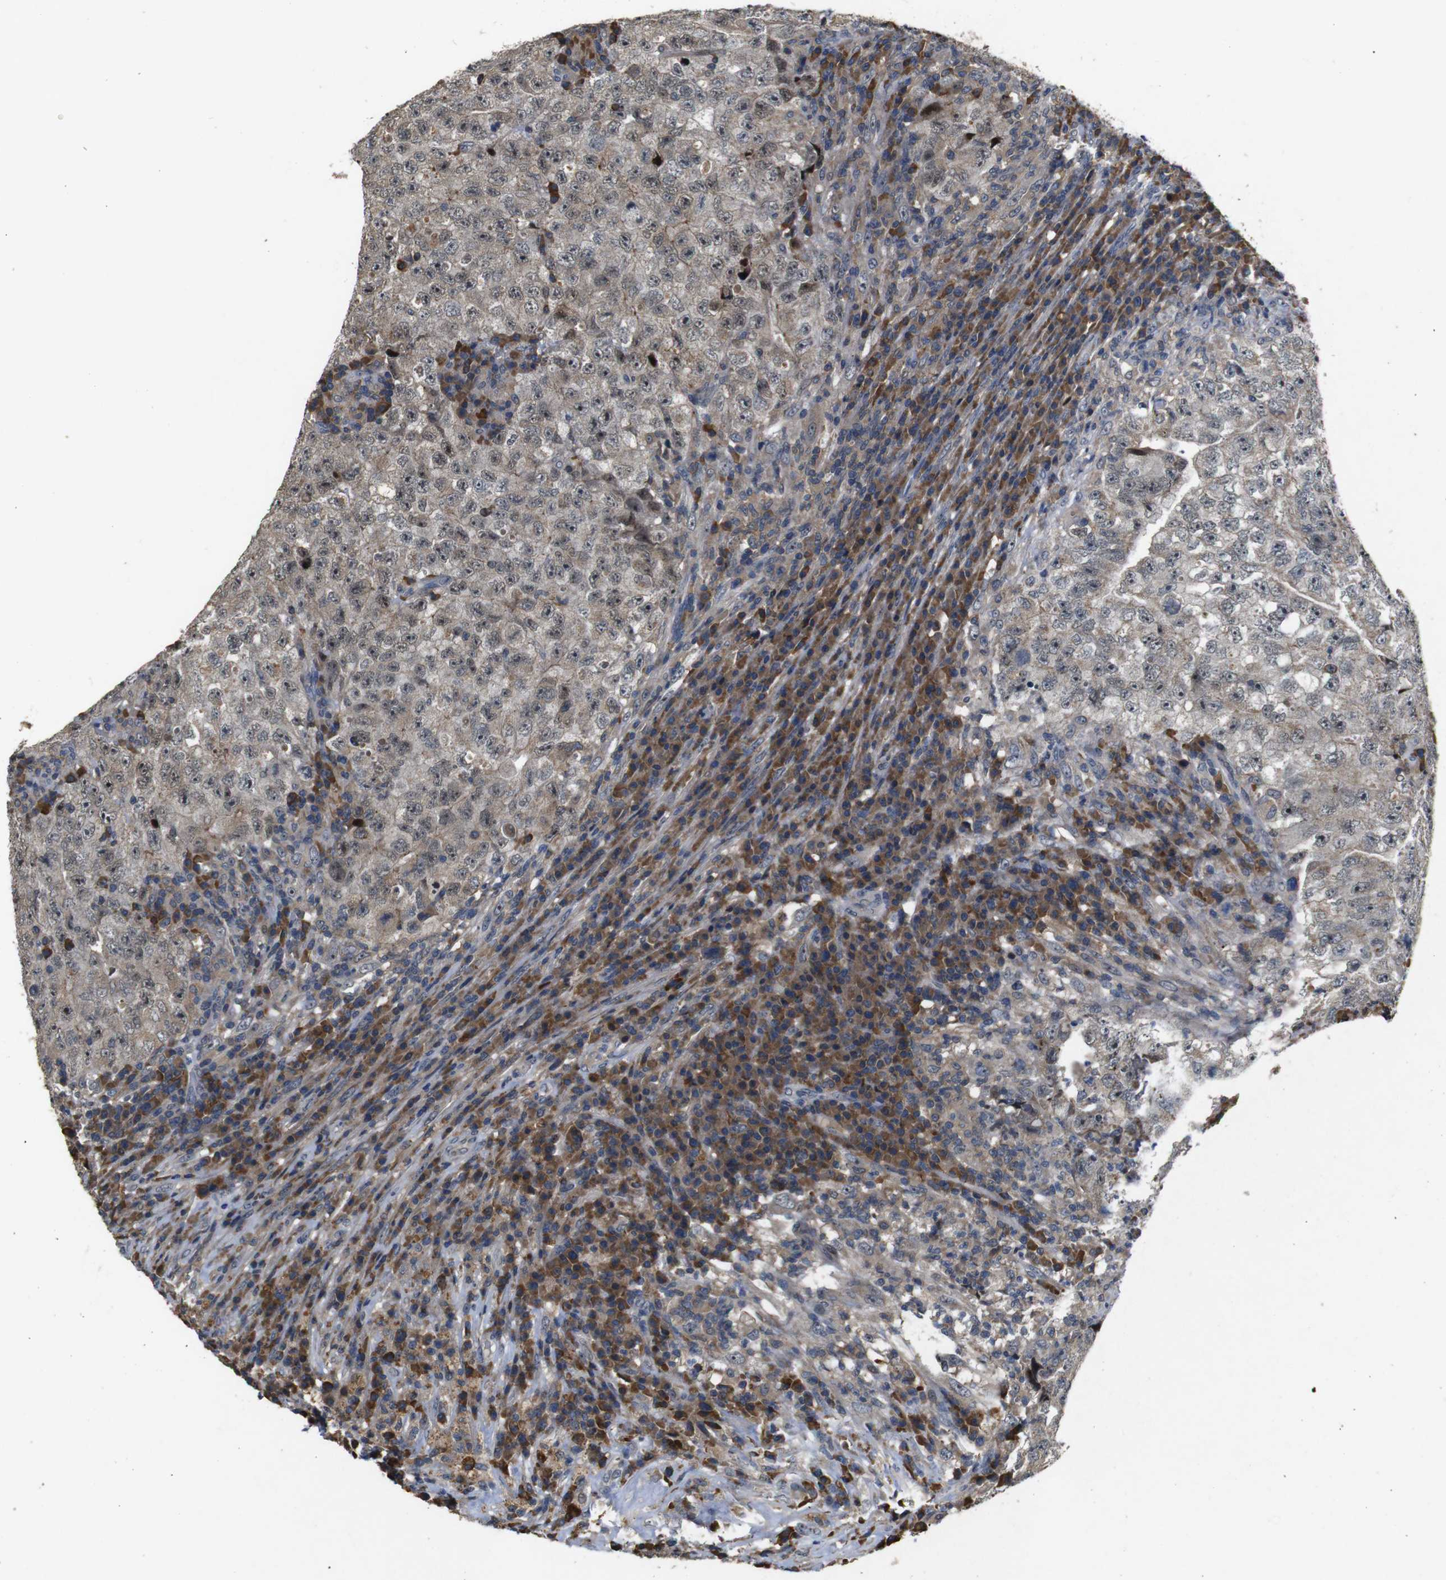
{"staining": {"intensity": "weak", "quantity": ">75%", "location": "cytoplasmic/membranous,nuclear"}, "tissue": "testis cancer", "cell_type": "Tumor cells", "image_type": "cancer", "snomed": [{"axis": "morphology", "description": "Necrosis, NOS"}, {"axis": "morphology", "description": "Carcinoma, Embryonal, NOS"}, {"axis": "topography", "description": "Testis"}], "caption": "Protein analysis of embryonal carcinoma (testis) tissue reveals weak cytoplasmic/membranous and nuclear positivity in approximately >75% of tumor cells. (Brightfield microscopy of DAB IHC at high magnification).", "gene": "MAGI2", "patient": {"sex": "male", "age": 19}}